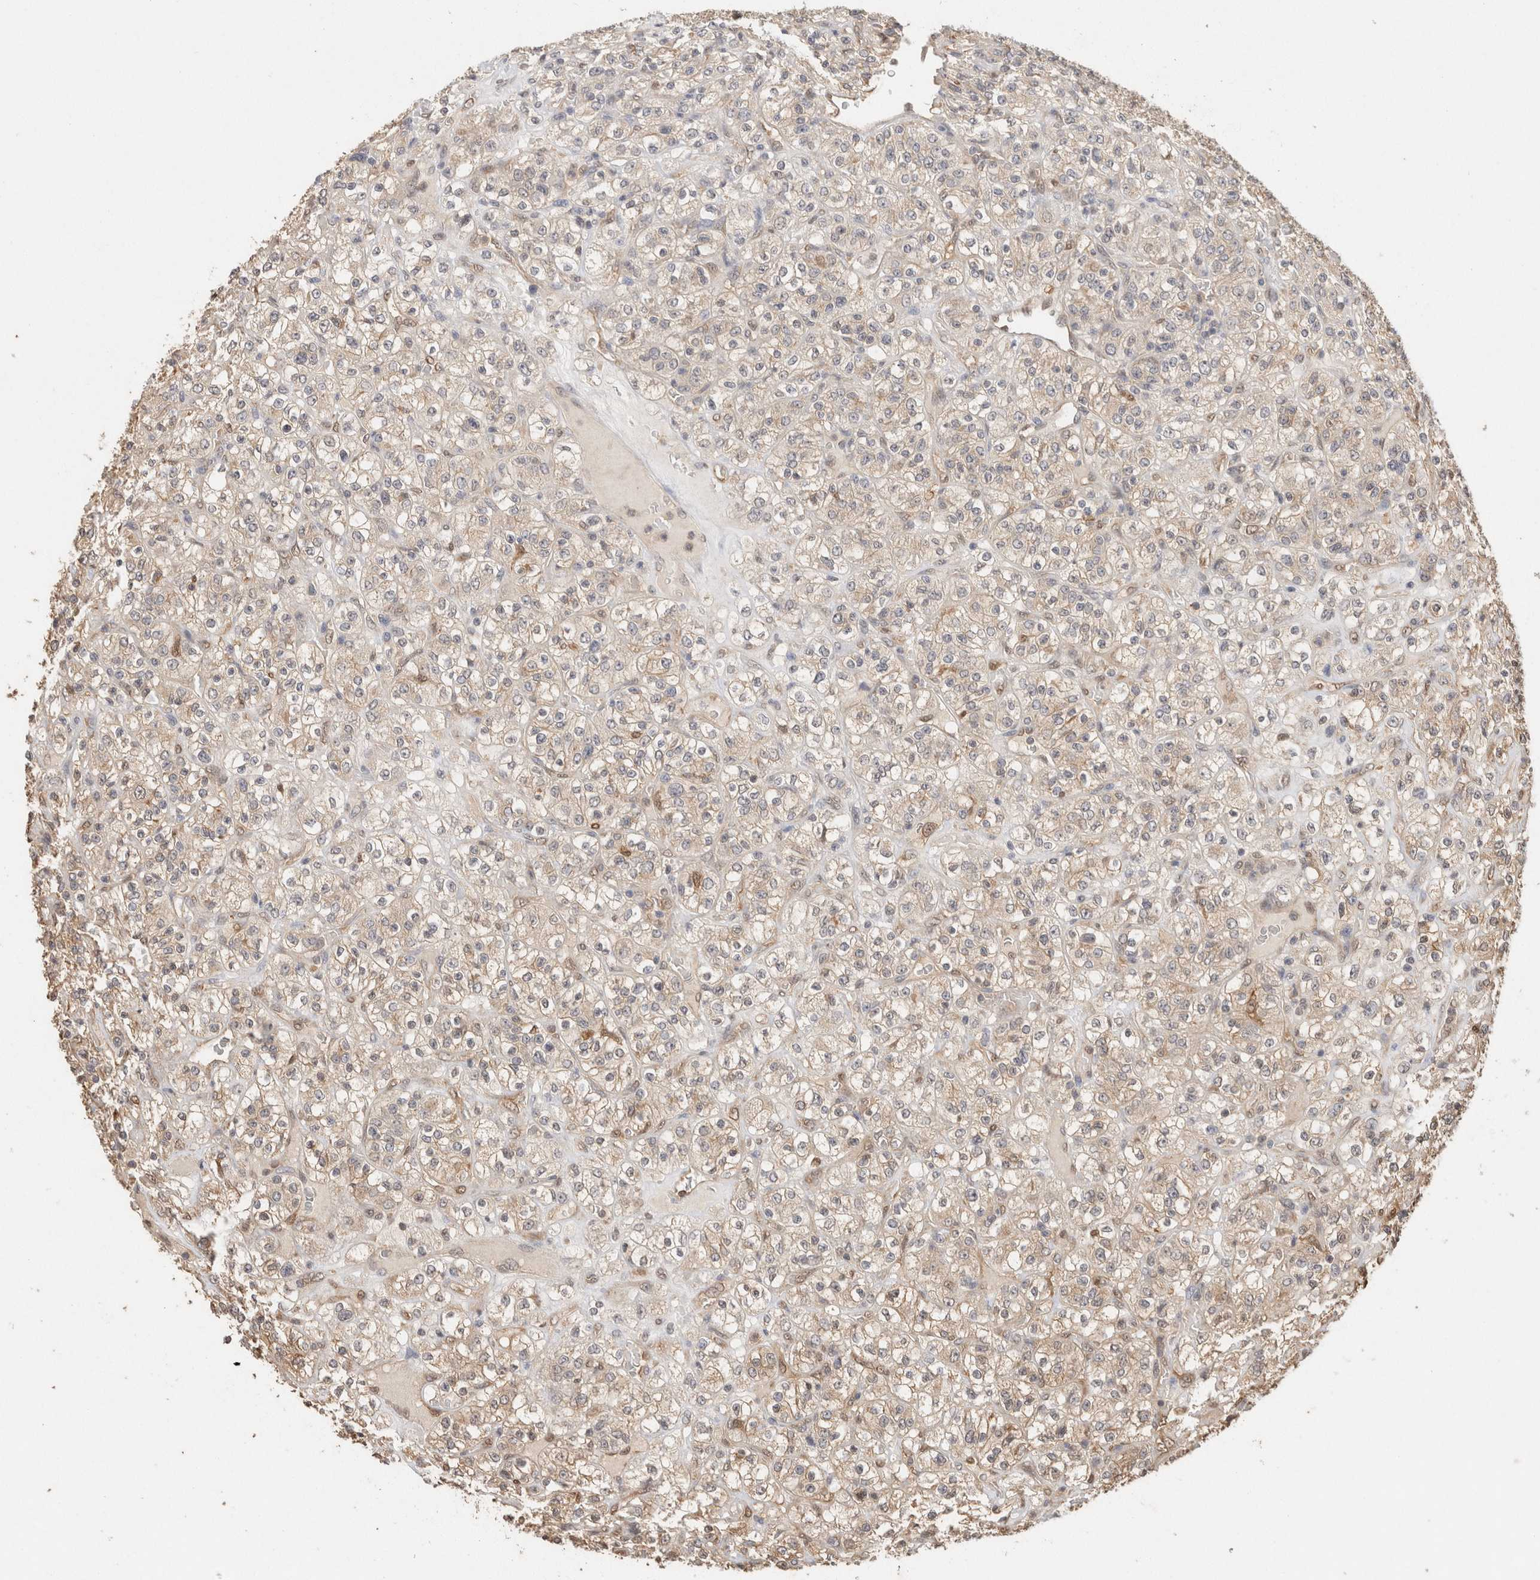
{"staining": {"intensity": "weak", "quantity": "25%-75%", "location": "cytoplasmic/membranous"}, "tissue": "renal cancer", "cell_type": "Tumor cells", "image_type": "cancer", "snomed": [{"axis": "morphology", "description": "Normal tissue, NOS"}, {"axis": "morphology", "description": "Adenocarcinoma, NOS"}, {"axis": "topography", "description": "Kidney"}], "caption": "Immunohistochemistry (IHC) photomicrograph of human adenocarcinoma (renal) stained for a protein (brown), which displays low levels of weak cytoplasmic/membranous positivity in about 25%-75% of tumor cells.", "gene": "YWHAH", "patient": {"sex": "female", "age": 72}}